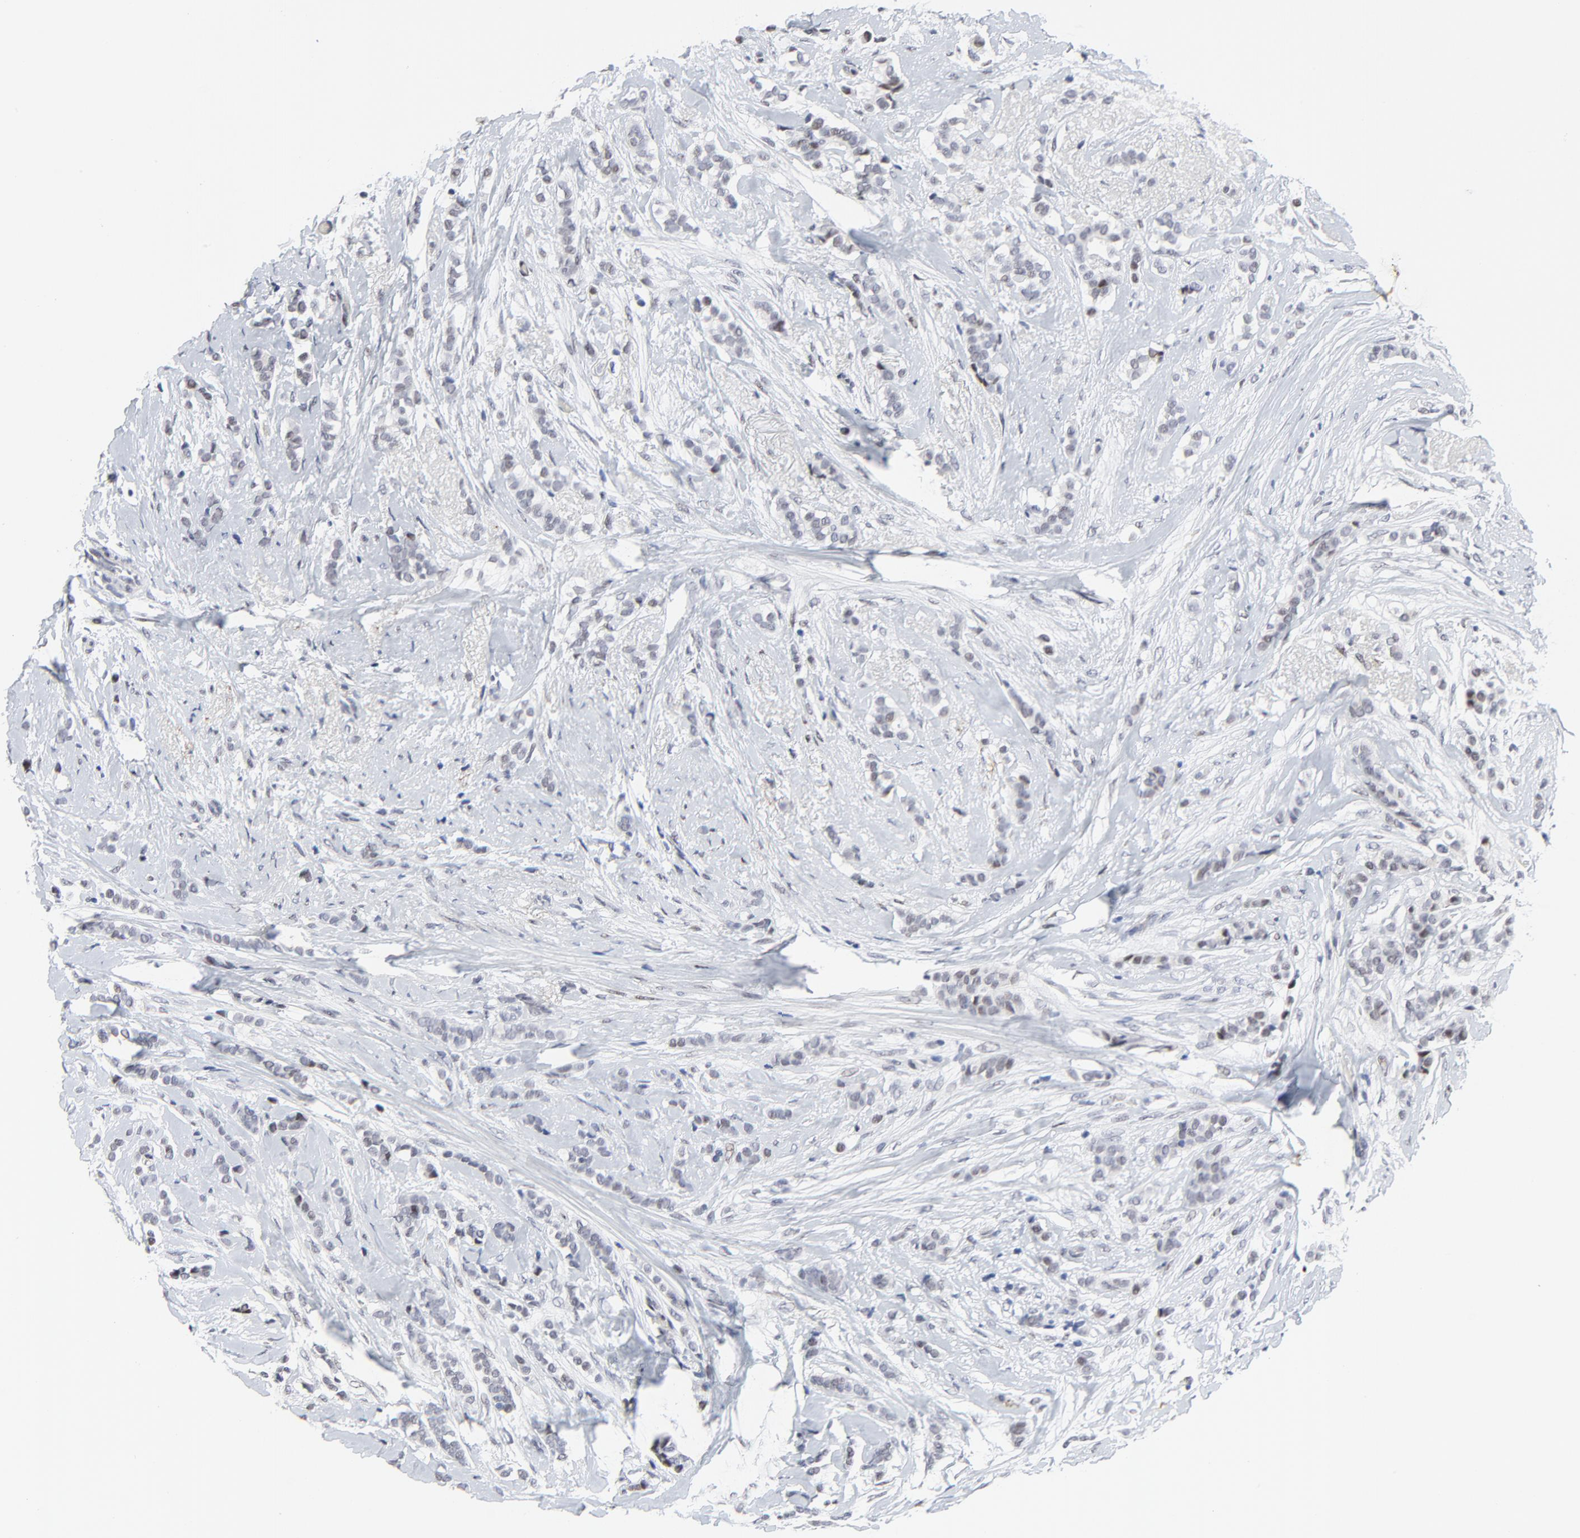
{"staining": {"intensity": "moderate", "quantity": "<25%", "location": "nuclear"}, "tissue": "breast cancer", "cell_type": "Tumor cells", "image_type": "cancer", "snomed": [{"axis": "morphology", "description": "Lobular carcinoma"}, {"axis": "topography", "description": "Breast"}], "caption": "Tumor cells show moderate nuclear positivity in about <25% of cells in breast cancer (lobular carcinoma). (Stains: DAB (3,3'-diaminobenzidine) in brown, nuclei in blue, Microscopy: brightfield microscopy at high magnification).", "gene": "ZNF589", "patient": {"sex": "female", "age": 56}}